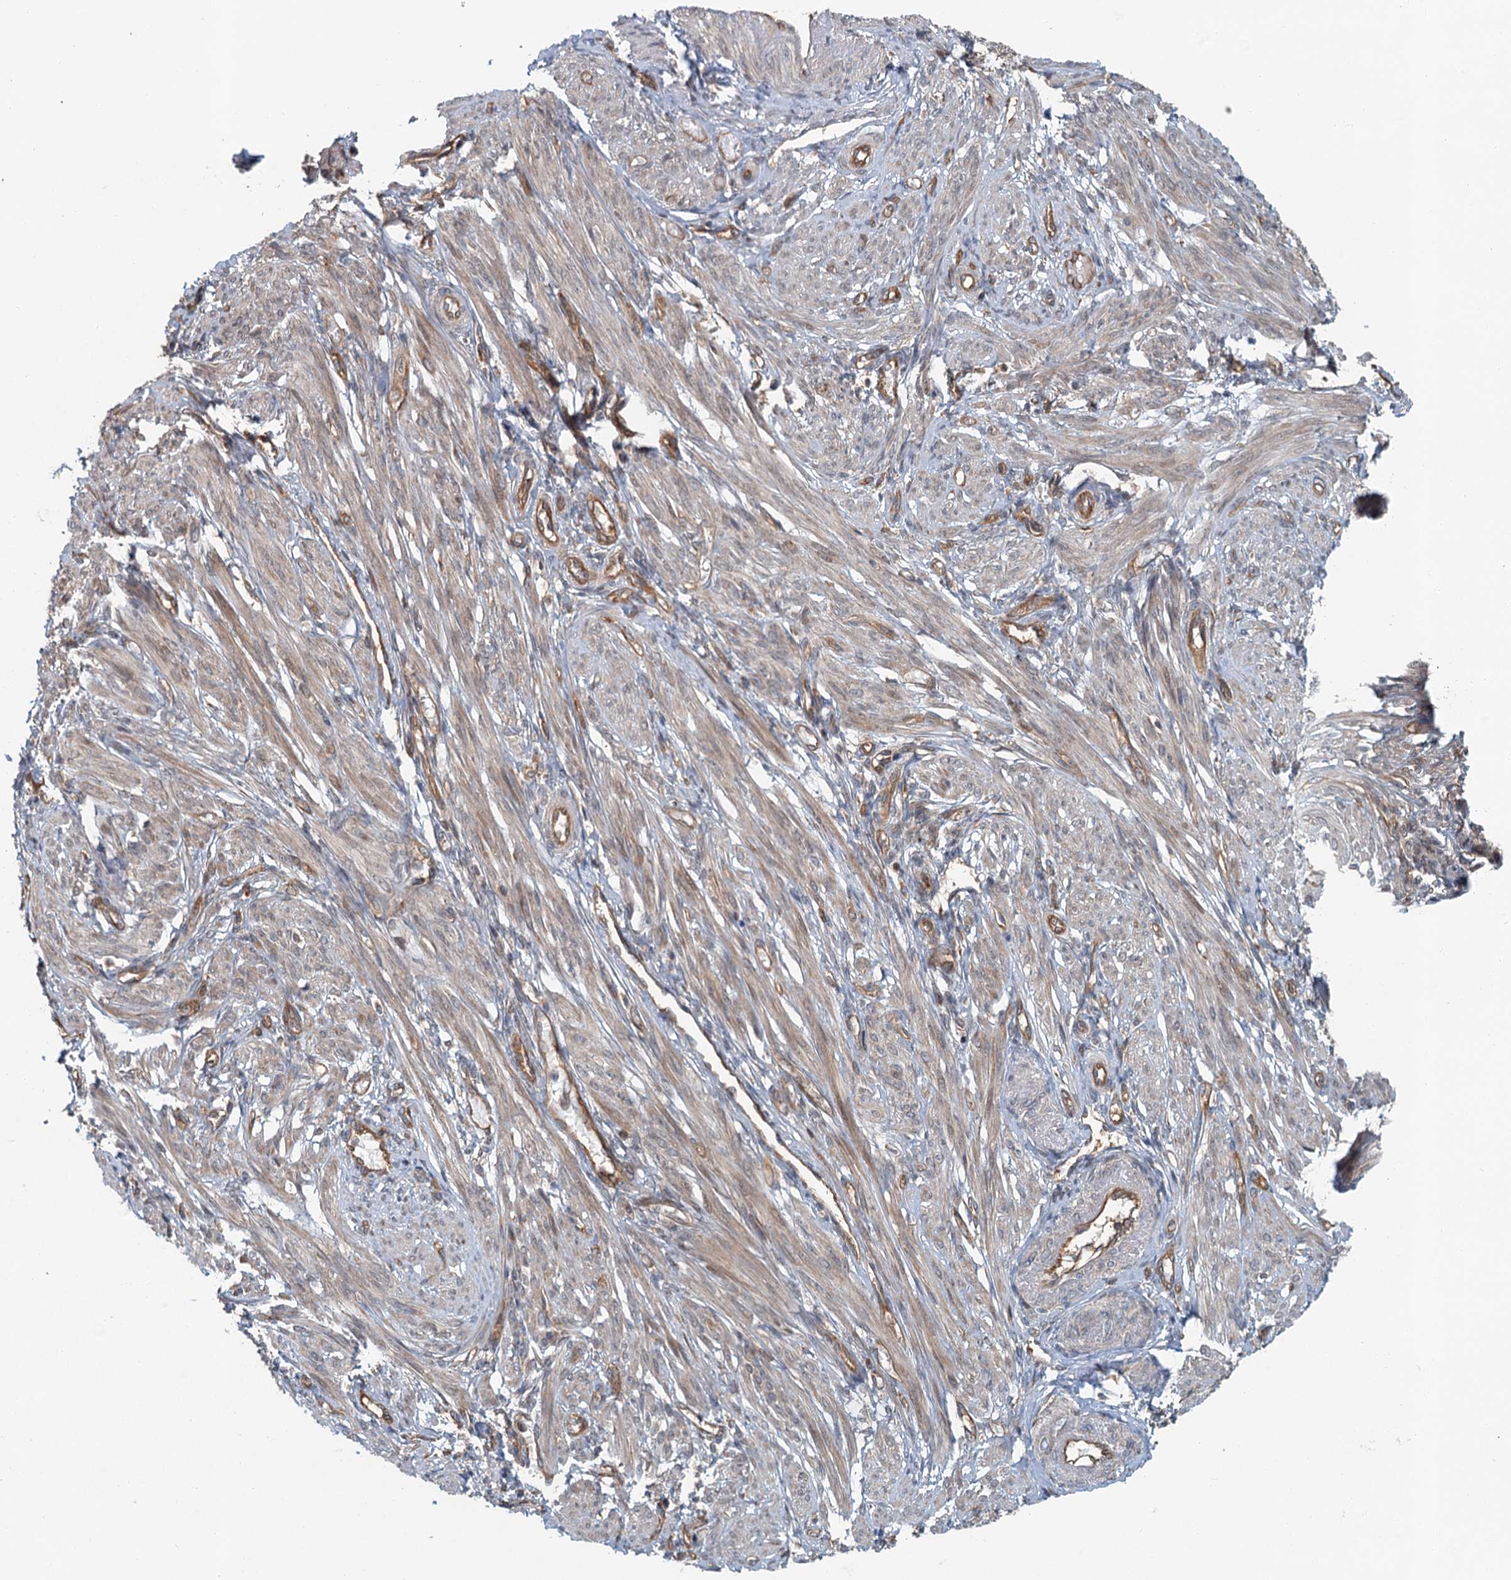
{"staining": {"intensity": "weak", "quantity": "25%-75%", "location": "cytoplasmic/membranous"}, "tissue": "smooth muscle", "cell_type": "Smooth muscle cells", "image_type": "normal", "snomed": [{"axis": "morphology", "description": "Normal tissue, NOS"}, {"axis": "topography", "description": "Smooth muscle"}], "caption": "A histopathology image of smooth muscle stained for a protein reveals weak cytoplasmic/membranous brown staining in smooth muscle cells.", "gene": "ZNF527", "patient": {"sex": "female", "age": 39}}